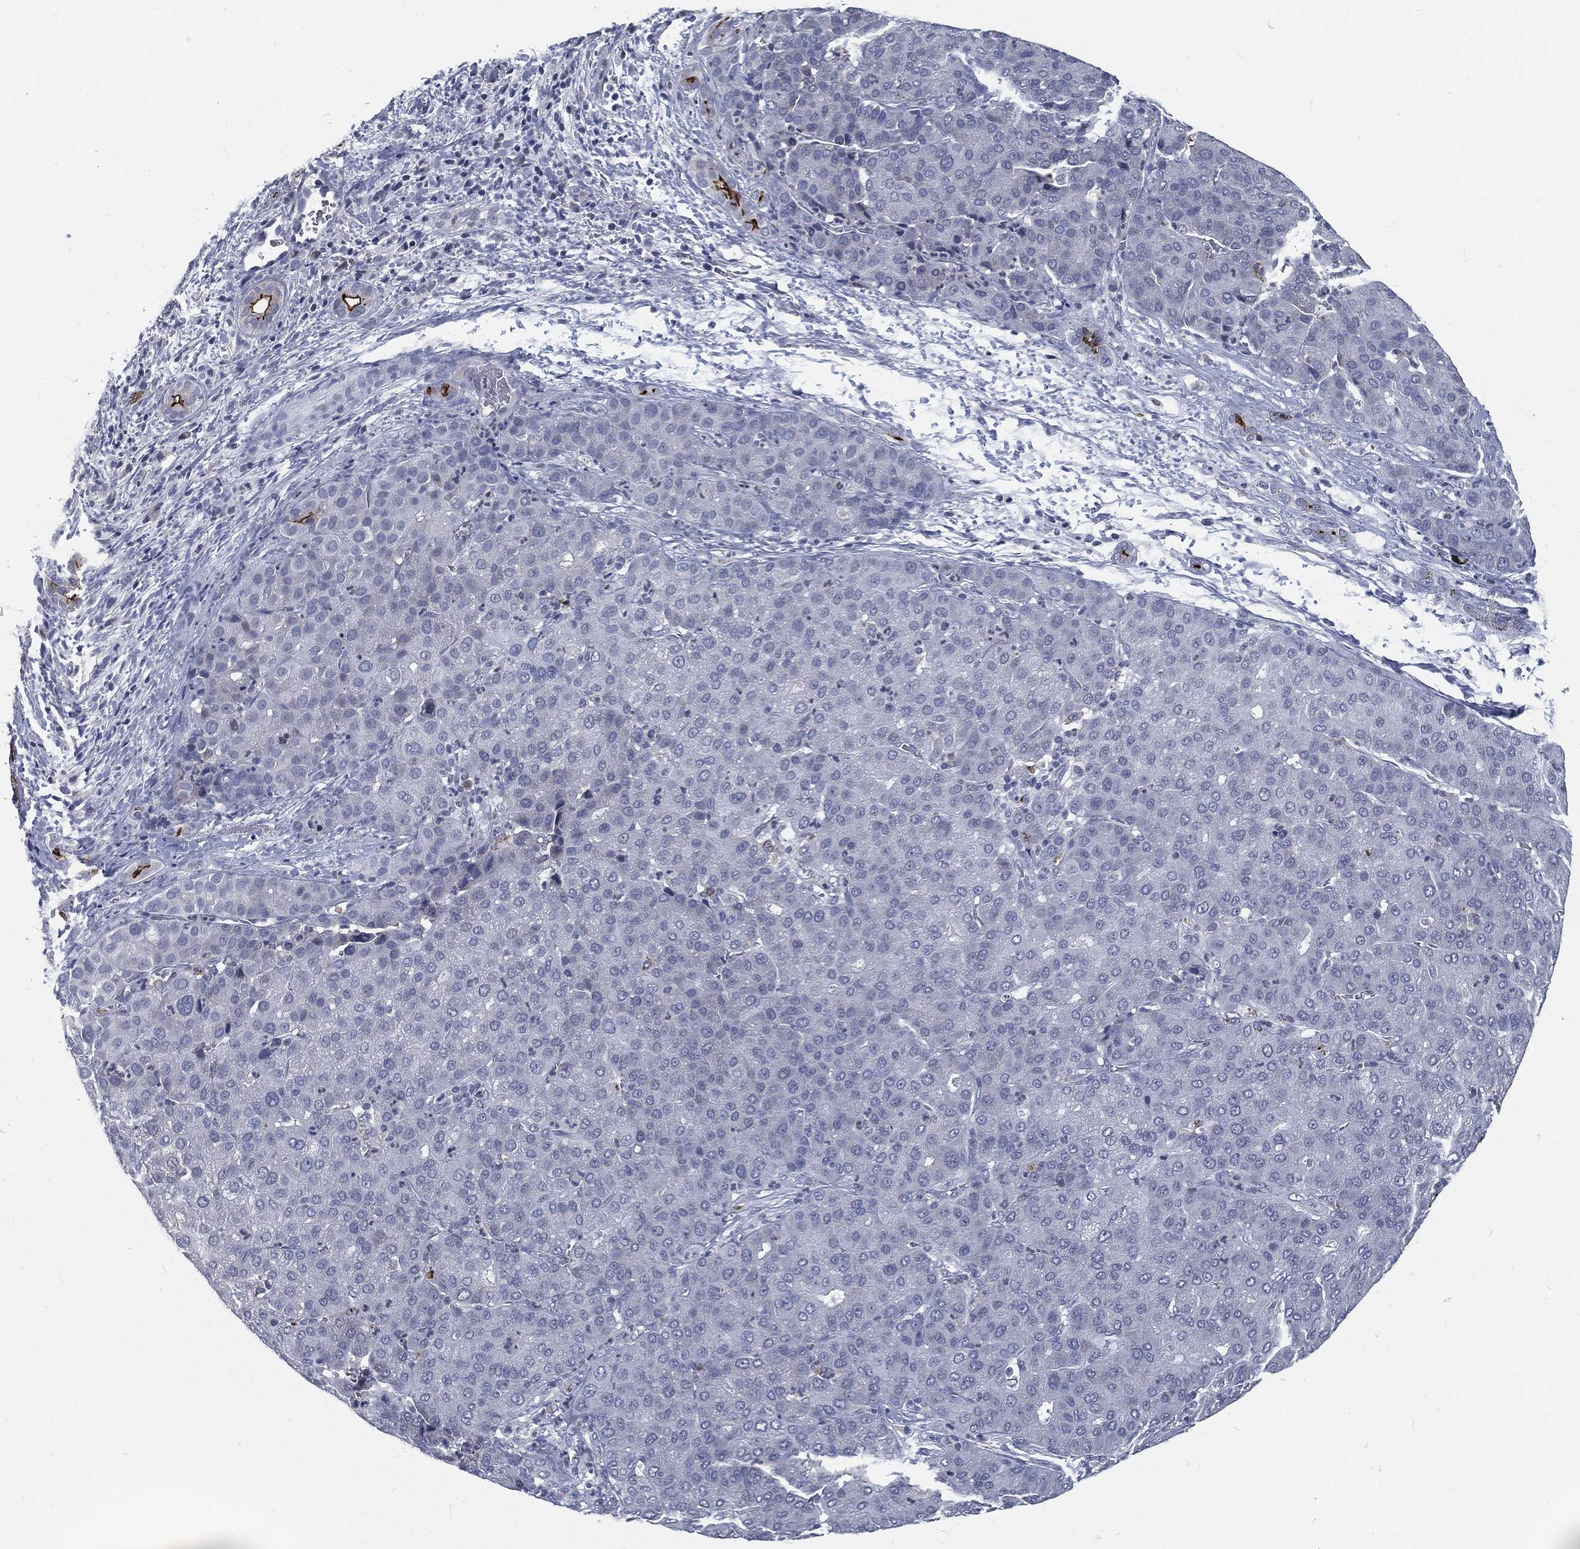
{"staining": {"intensity": "negative", "quantity": "none", "location": "none"}, "tissue": "liver cancer", "cell_type": "Tumor cells", "image_type": "cancer", "snomed": [{"axis": "morphology", "description": "Carcinoma, Hepatocellular, NOS"}, {"axis": "topography", "description": "Liver"}], "caption": "The immunohistochemistry histopathology image has no significant positivity in tumor cells of liver cancer tissue.", "gene": "PROM1", "patient": {"sex": "male", "age": 65}}